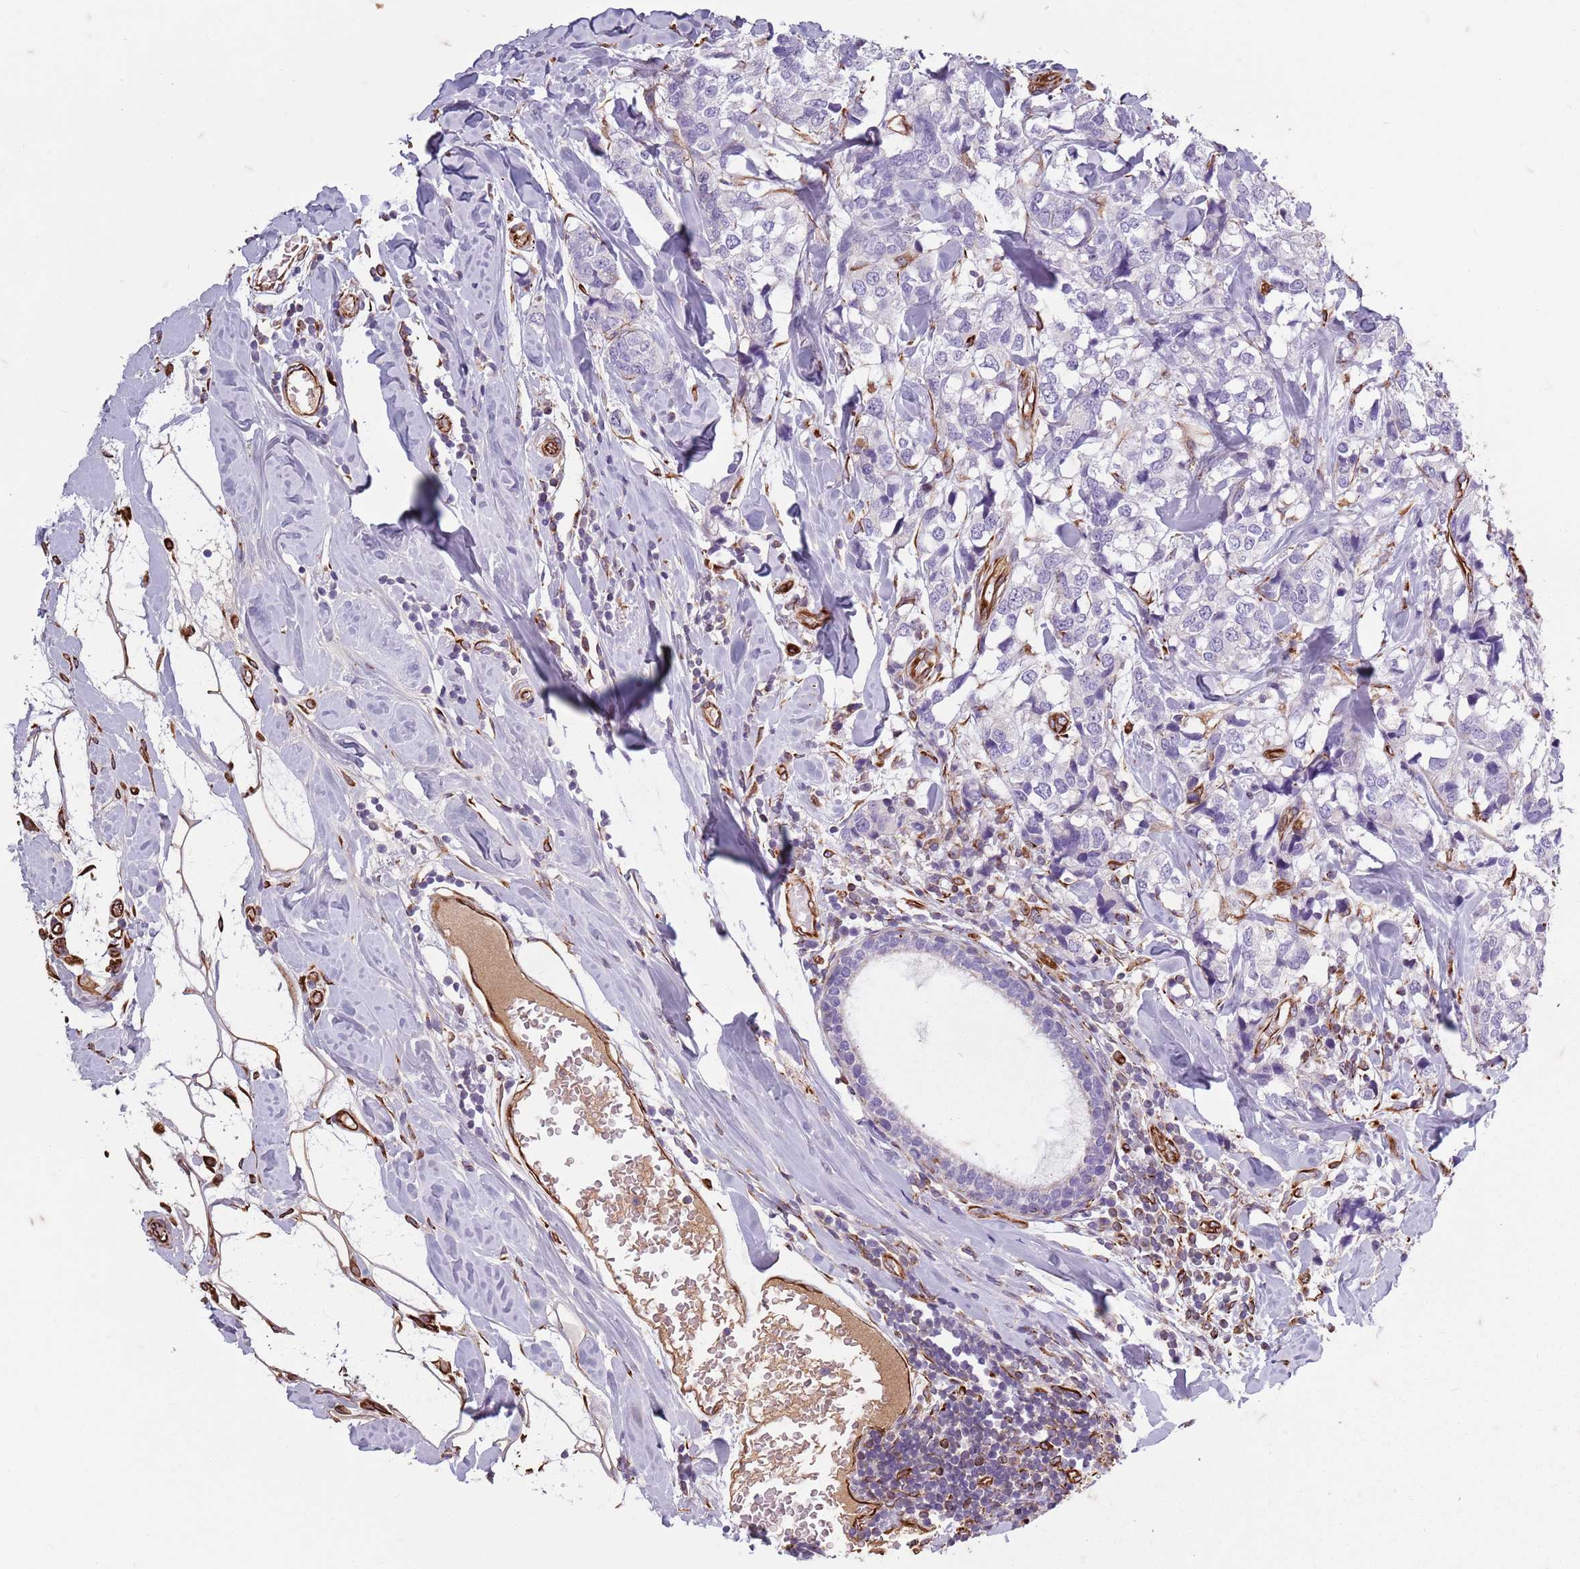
{"staining": {"intensity": "negative", "quantity": "none", "location": "none"}, "tissue": "breast cancer", "cell_type": "Tumor cells", "image_type": "cancer", "snomed": [{"axis": "morphology", "description": "Lobular carcinoma"}, {"axis": "topography", "description": "Breast"}], "caption": "There is no significant expression in tumor cells of breast lobular carcinoma.", "gene": "TAS2R38", "patient": {"sex": "female", "age": 59}}